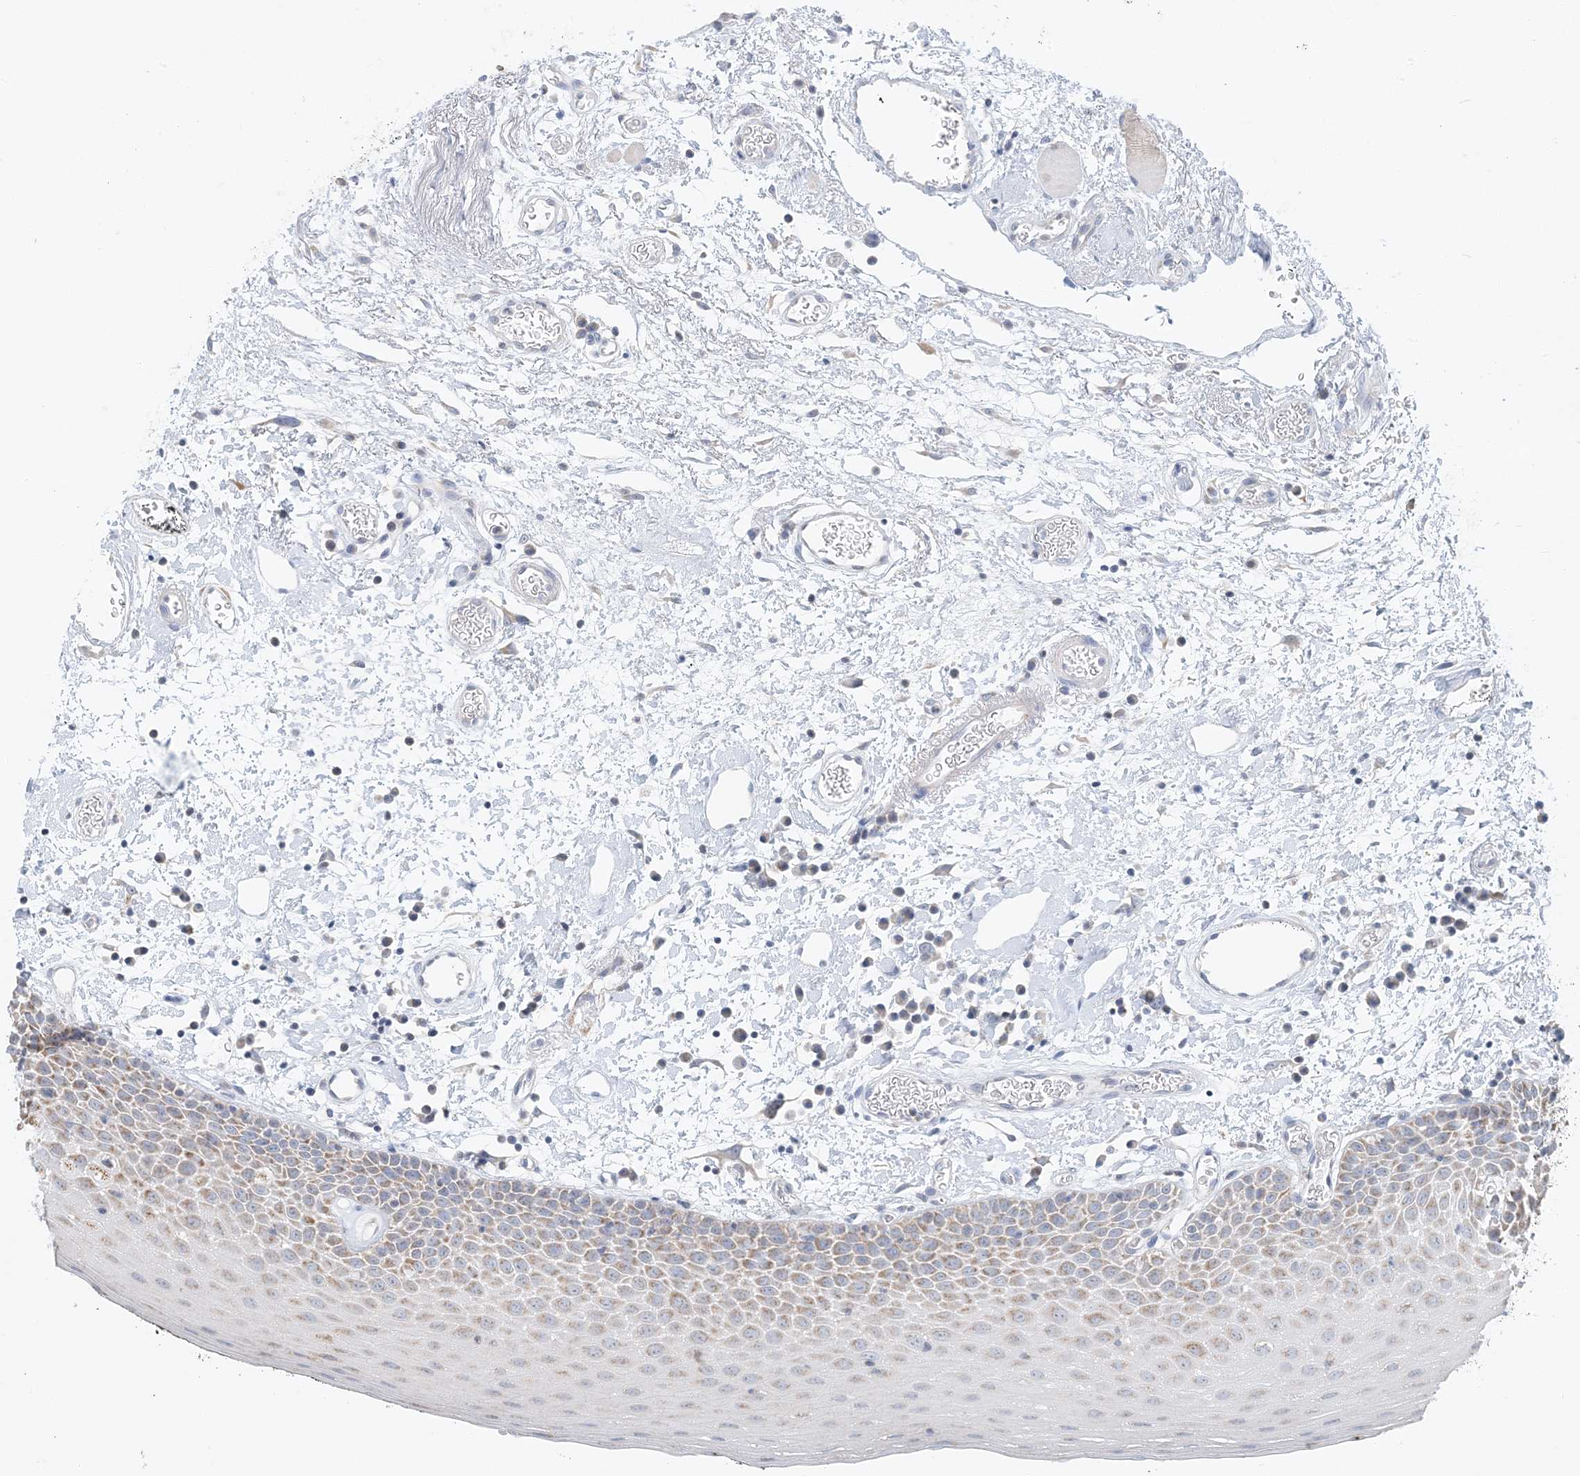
{"staining": {"intensity": "weak", "quantity": "25%-75%", "location": "cytoplasmic/membranous"}, "tissue": "oral mucosa", "cell_type": "Squamous epithelial cells", "image_type": "normal", "snomed": [{"axis": "morphology", "description": "Normal tissue, NOS"}, {"axis": "topography", "description": "Oral tissue"}], "caption": "Immunohistochemical staining of benign oral mucosa exhibits 25%-75% levels of weak cytoplasmic/membranous protein expression in approximately 25%-75% of squamous epithelial cells. Immunohistochemistry stains the protein in brown and the nuclei are stained blue.", "gene": "BDH1", "patient": {"sex": "male", "age": 74}}